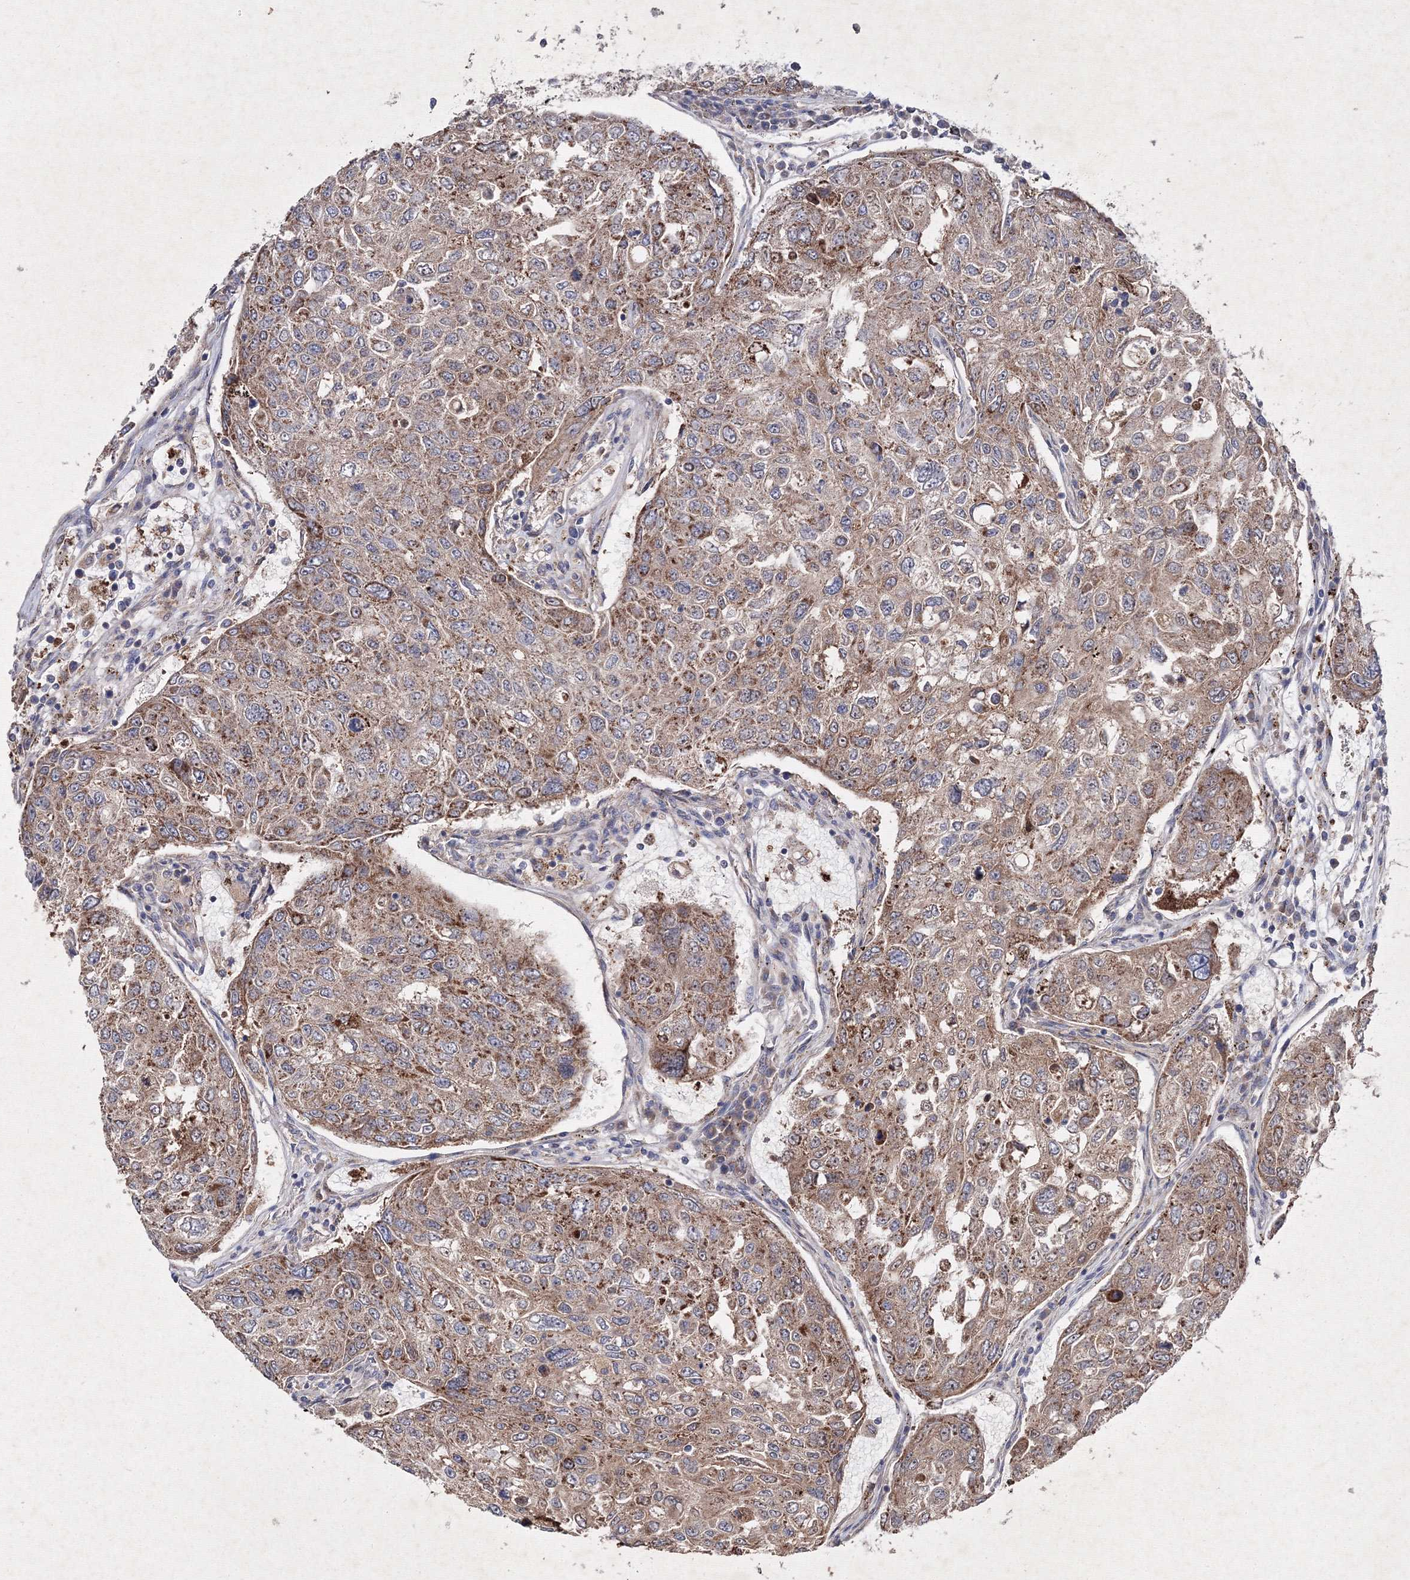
{"staining": {"intensity": "moderate", "quantity": ">75%", "location": "cytoplasmic/membranous"}, "tissue": "urothelial cancer", "cell_type": "Tumor cells", "image_type": "cancer", "snomed": [{"axis": "morphology", "description": "Urothelial carcinoma, High grade"}, {"axis": "topography", "description": "Lymph node"}, {"axis": "topography", "description": "Urinary bladder"}], "caption": "Protein expression analysis of urothelial carcinoma (high-grade) demonstrates moderate cytoplasmic/membranous expression in about >75% of tumor cells.", "gene": "GFM1", "patient": {"sex": "male", "age": 51}}